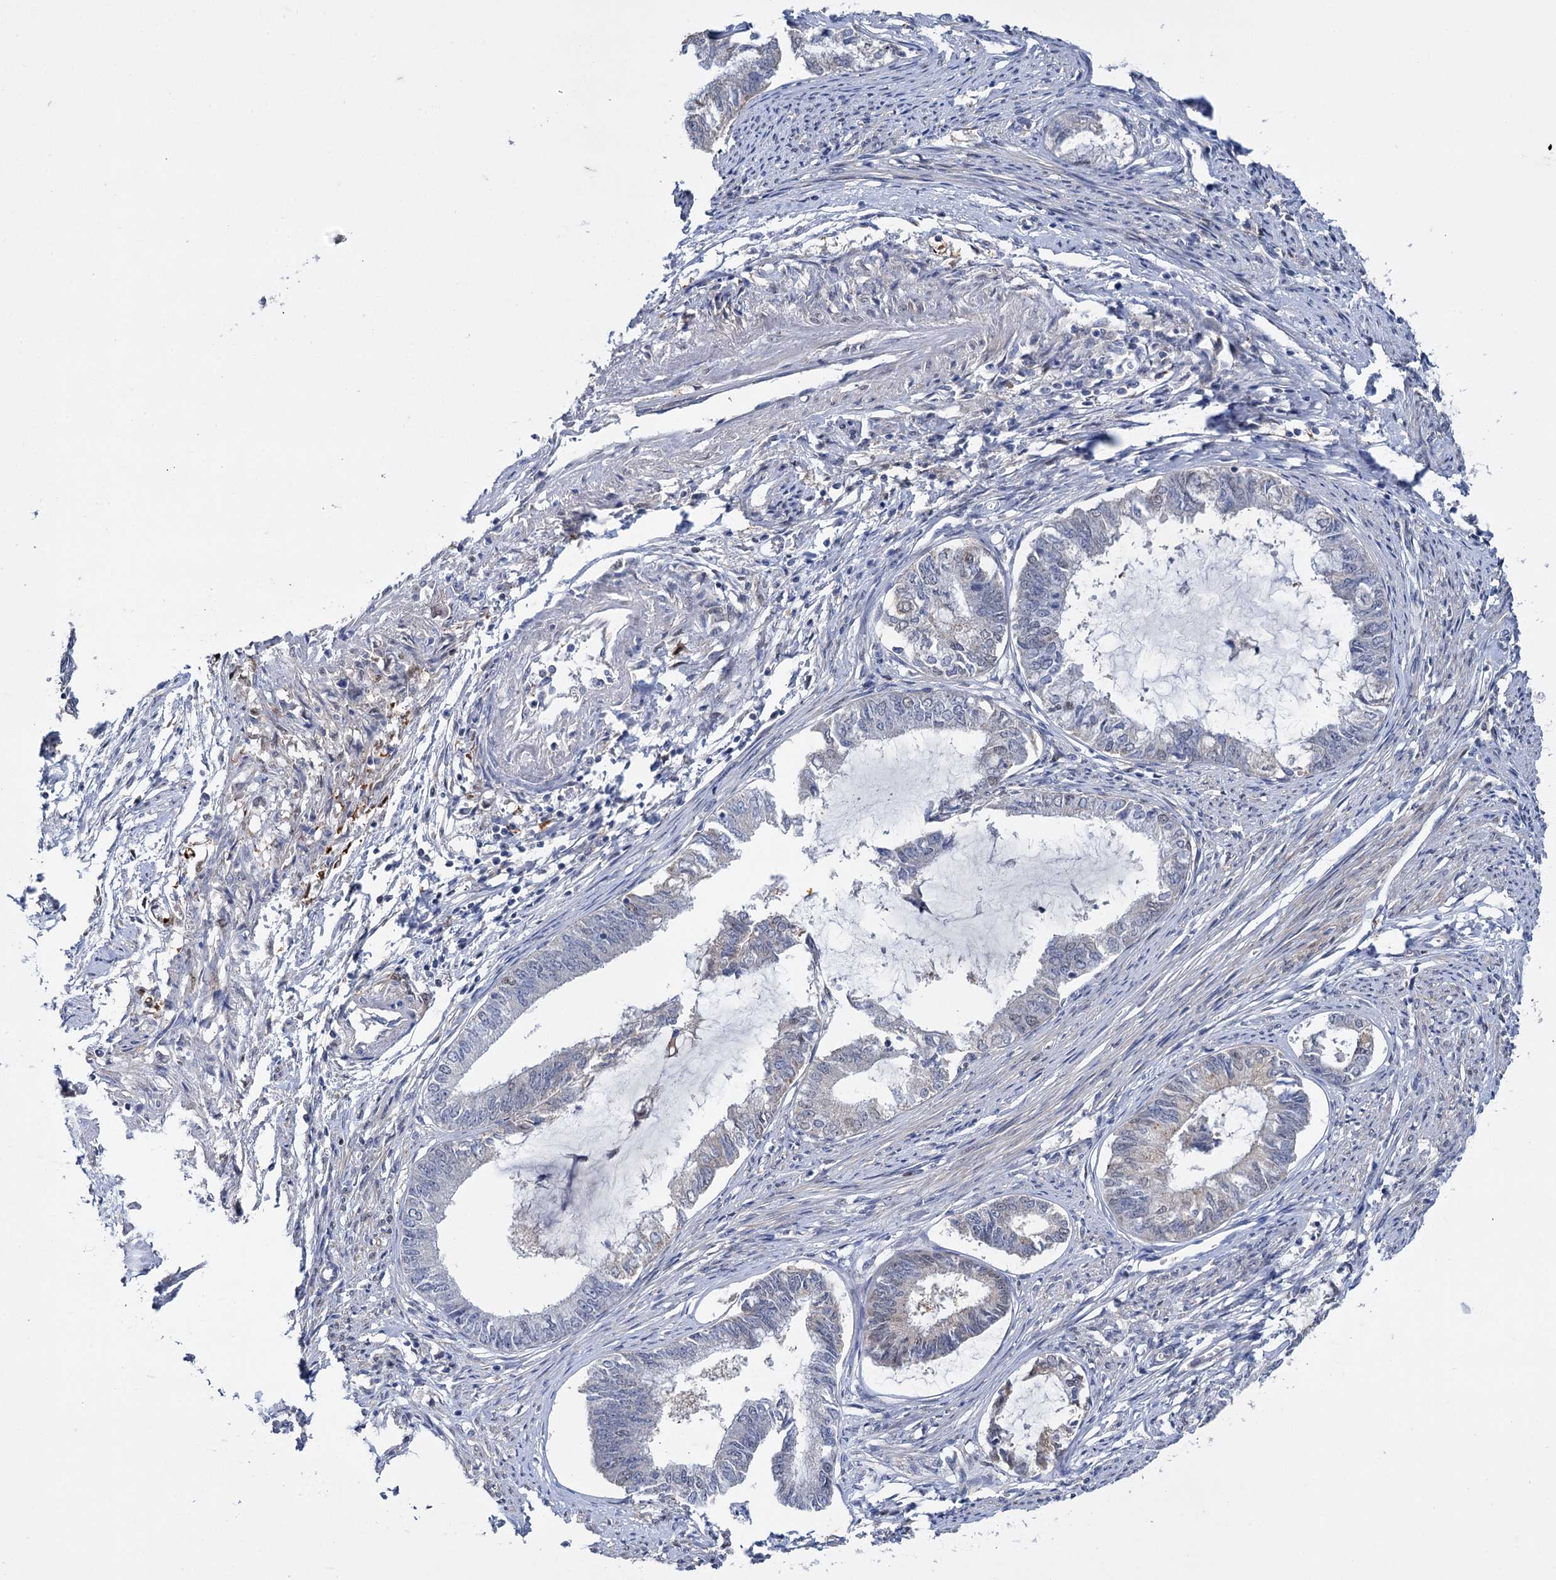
{"staining": {"intensity": "weak", "quantity": "<25%", "location": "cytoplasmic/membranous"}, "tissue": "endometrial cancer", "cell_type": "Tumor cells", "image_type": "cancer", "snomed": [{"axis": "morphology", "description": "Adenocarcinoma, NOS"}, {"axis": "topography", "description": "Endometrium"}], "caption": "Tumor cells are negative for brown protein staining in adenocarcinoma (endometrial).", "gene": "MID1IP1", "patient": {"sex": "female", "age": 86}}